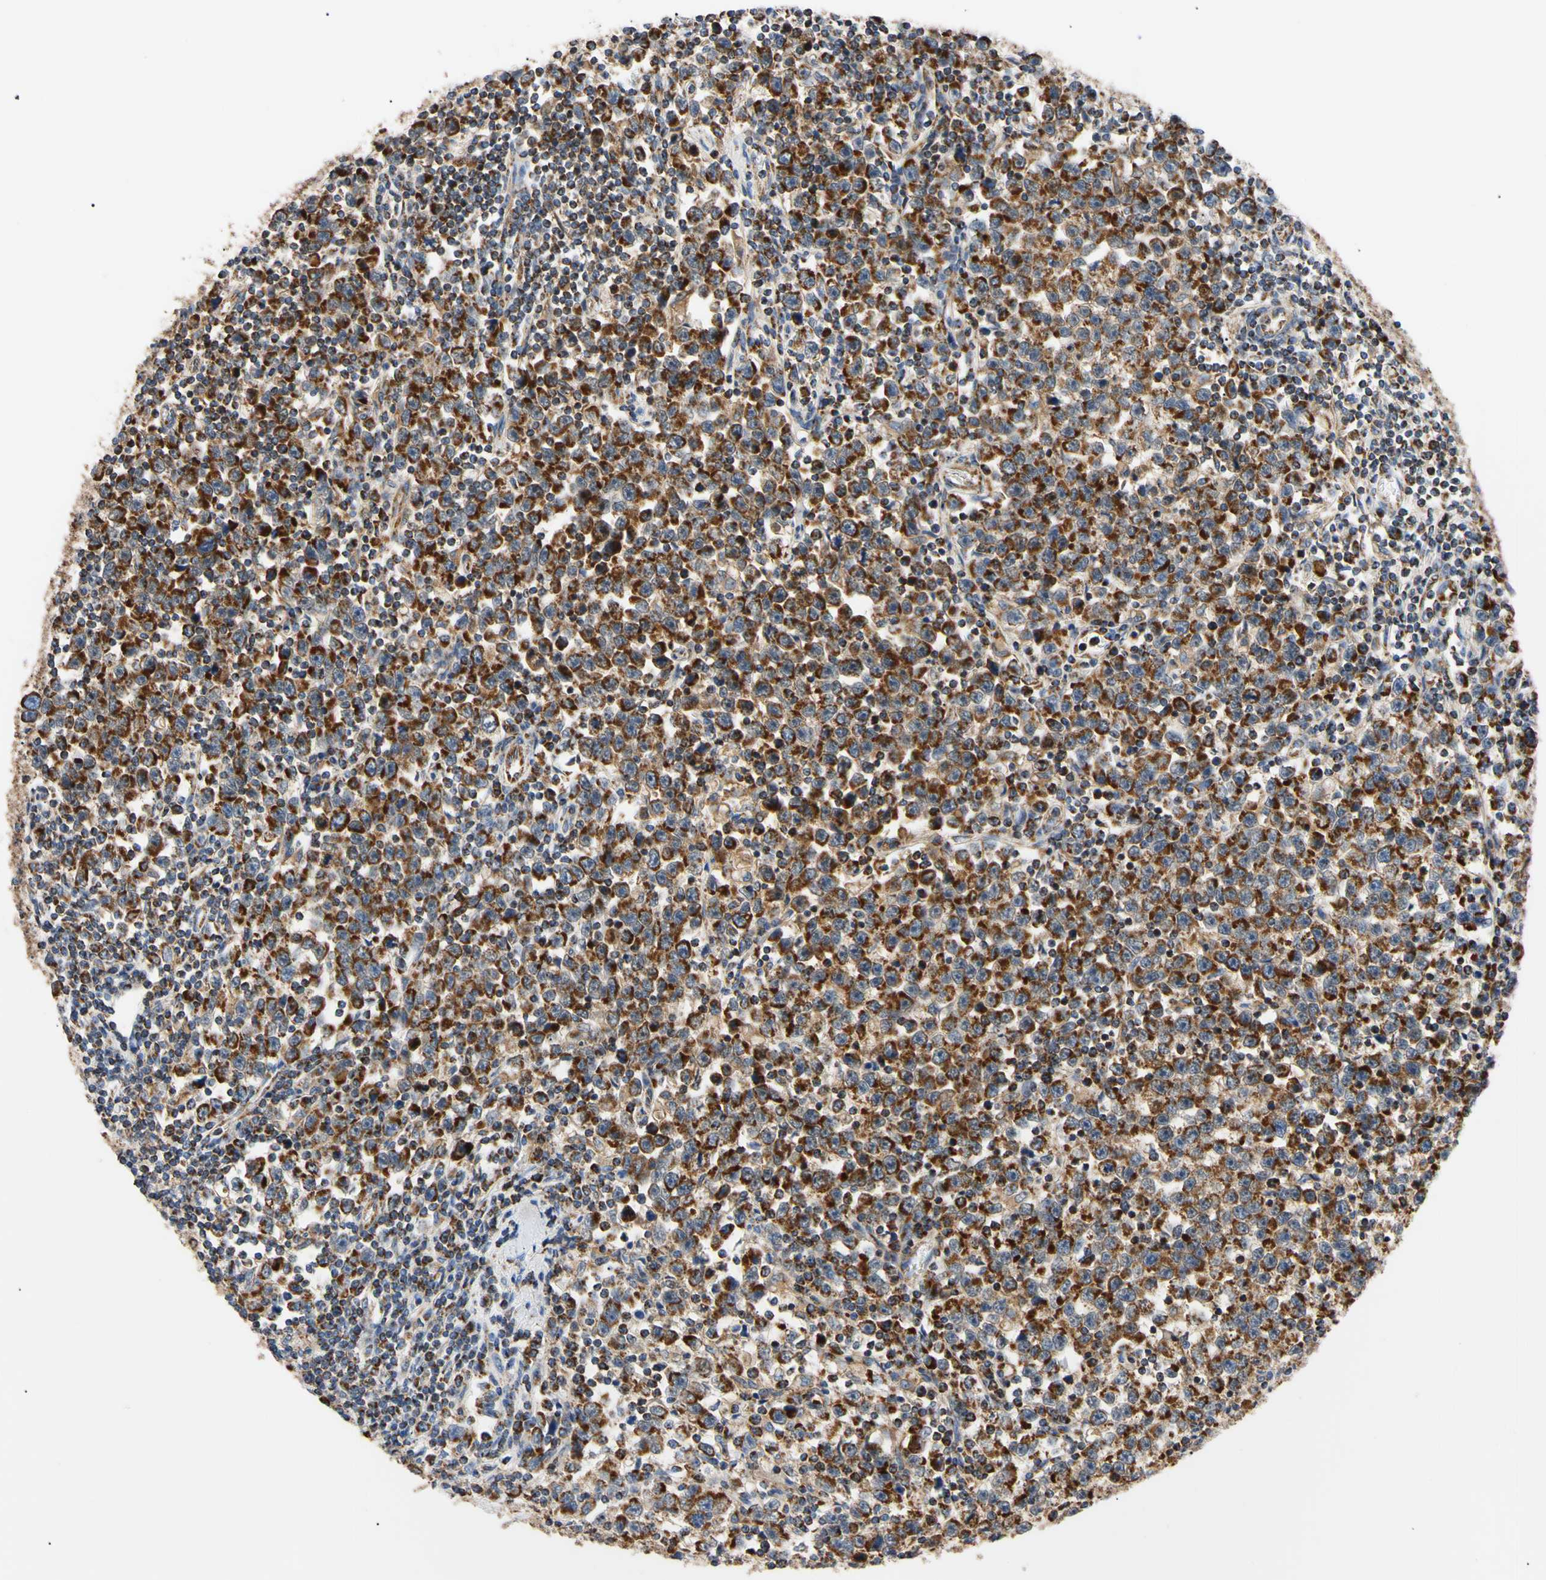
{"staining": {"intensity": "strong", "quantity": ">75%", "location": "cytoplasmic/membranous"}, "tissue": "testis cancer", "cell_type": "Tumor cells", "image_type": "cancer", "snomed": [{"axis": "morphology", "description": "Seminoma, NOS"}, {"axis": "topography", "description": "Testis"}], "caption": "Immunohistochemistry image of neoplastic tissue: testis seminoma stained using IHC shows high levels of strong protein expression localized specifically in the cytoplasmic/membranous of tumor cells, appearing as a cytoplasmic/membranous brown color.", "gene": "CLPP", "patient": {"sex": "male", "age": 43}}